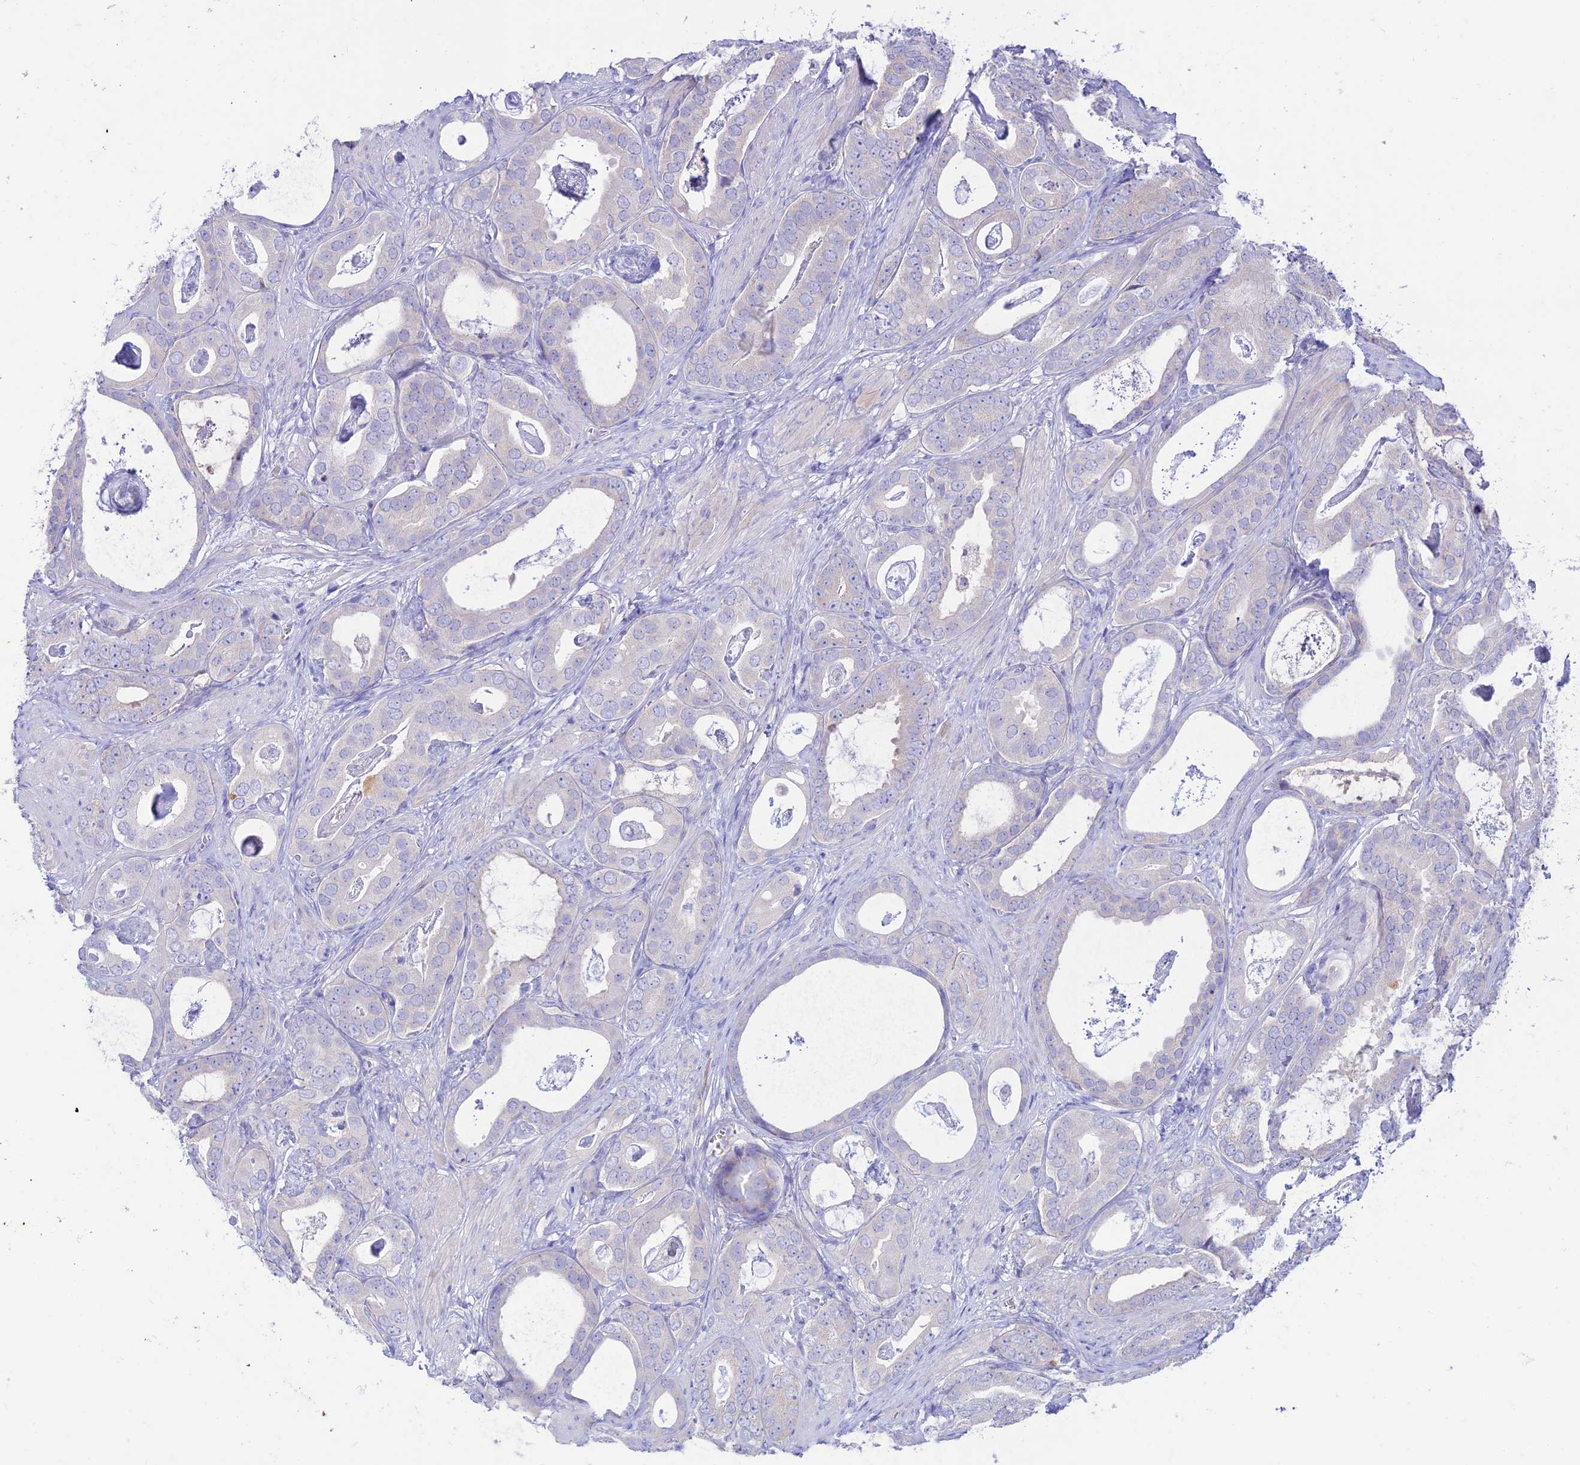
{"staining": {"intensity": "negative", "quantity": "none", "location": "none"}, "tissue": "prostate cancer", "cell_type": "Tumor cells", "image_type": "cancer", "snomed": [{"axis": "morphology", "description": "Adenocarcinoma, Low grade"}, {"axis": "topography", "description": "Prostate"}], "caption": "The image demonstrates no staining of tumor cells in prostate cancer. (IHC, brightfield microscopy, high magnification).", "gene": "NLRP9", "patient": {"sex": "male", "age": 71}}